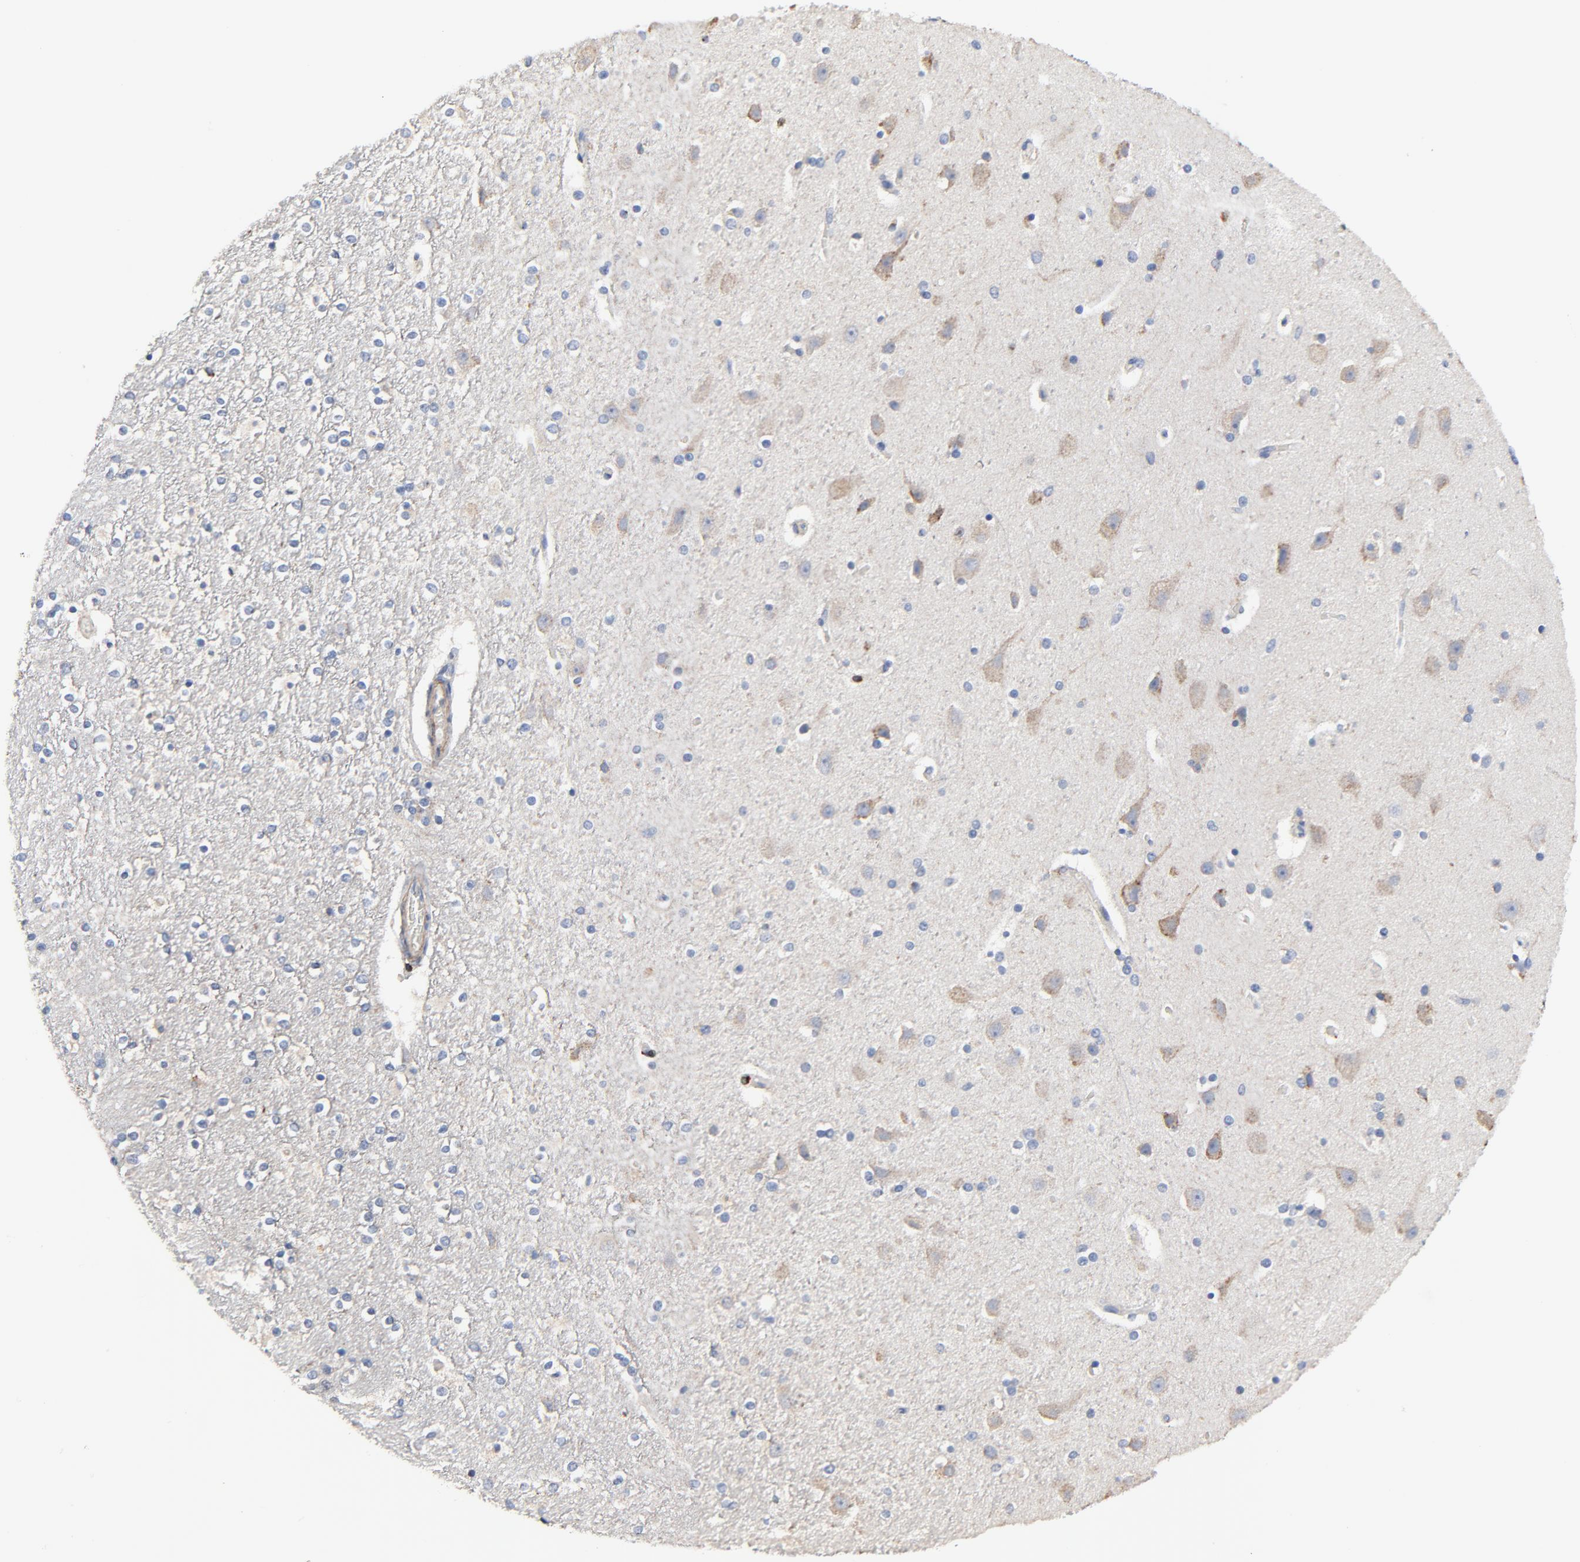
{"staining": {"intensity": "negative", "quantity": "none", "location": "none"}, "tissue": "caudate", "cell_type": "Glial cells", "image_type": "normal", "snomed": [{"axis": "morphology", "description": "Normal tissue, NOS"}, {"axis": "topography", "description": "Lateral ventricle wall"}], "caption": "An image of caudate stained for a protein exhibits no brown staining in glial cells.", "gene": "SKAP1", "patient": {"sex": "female", "age": 54}}